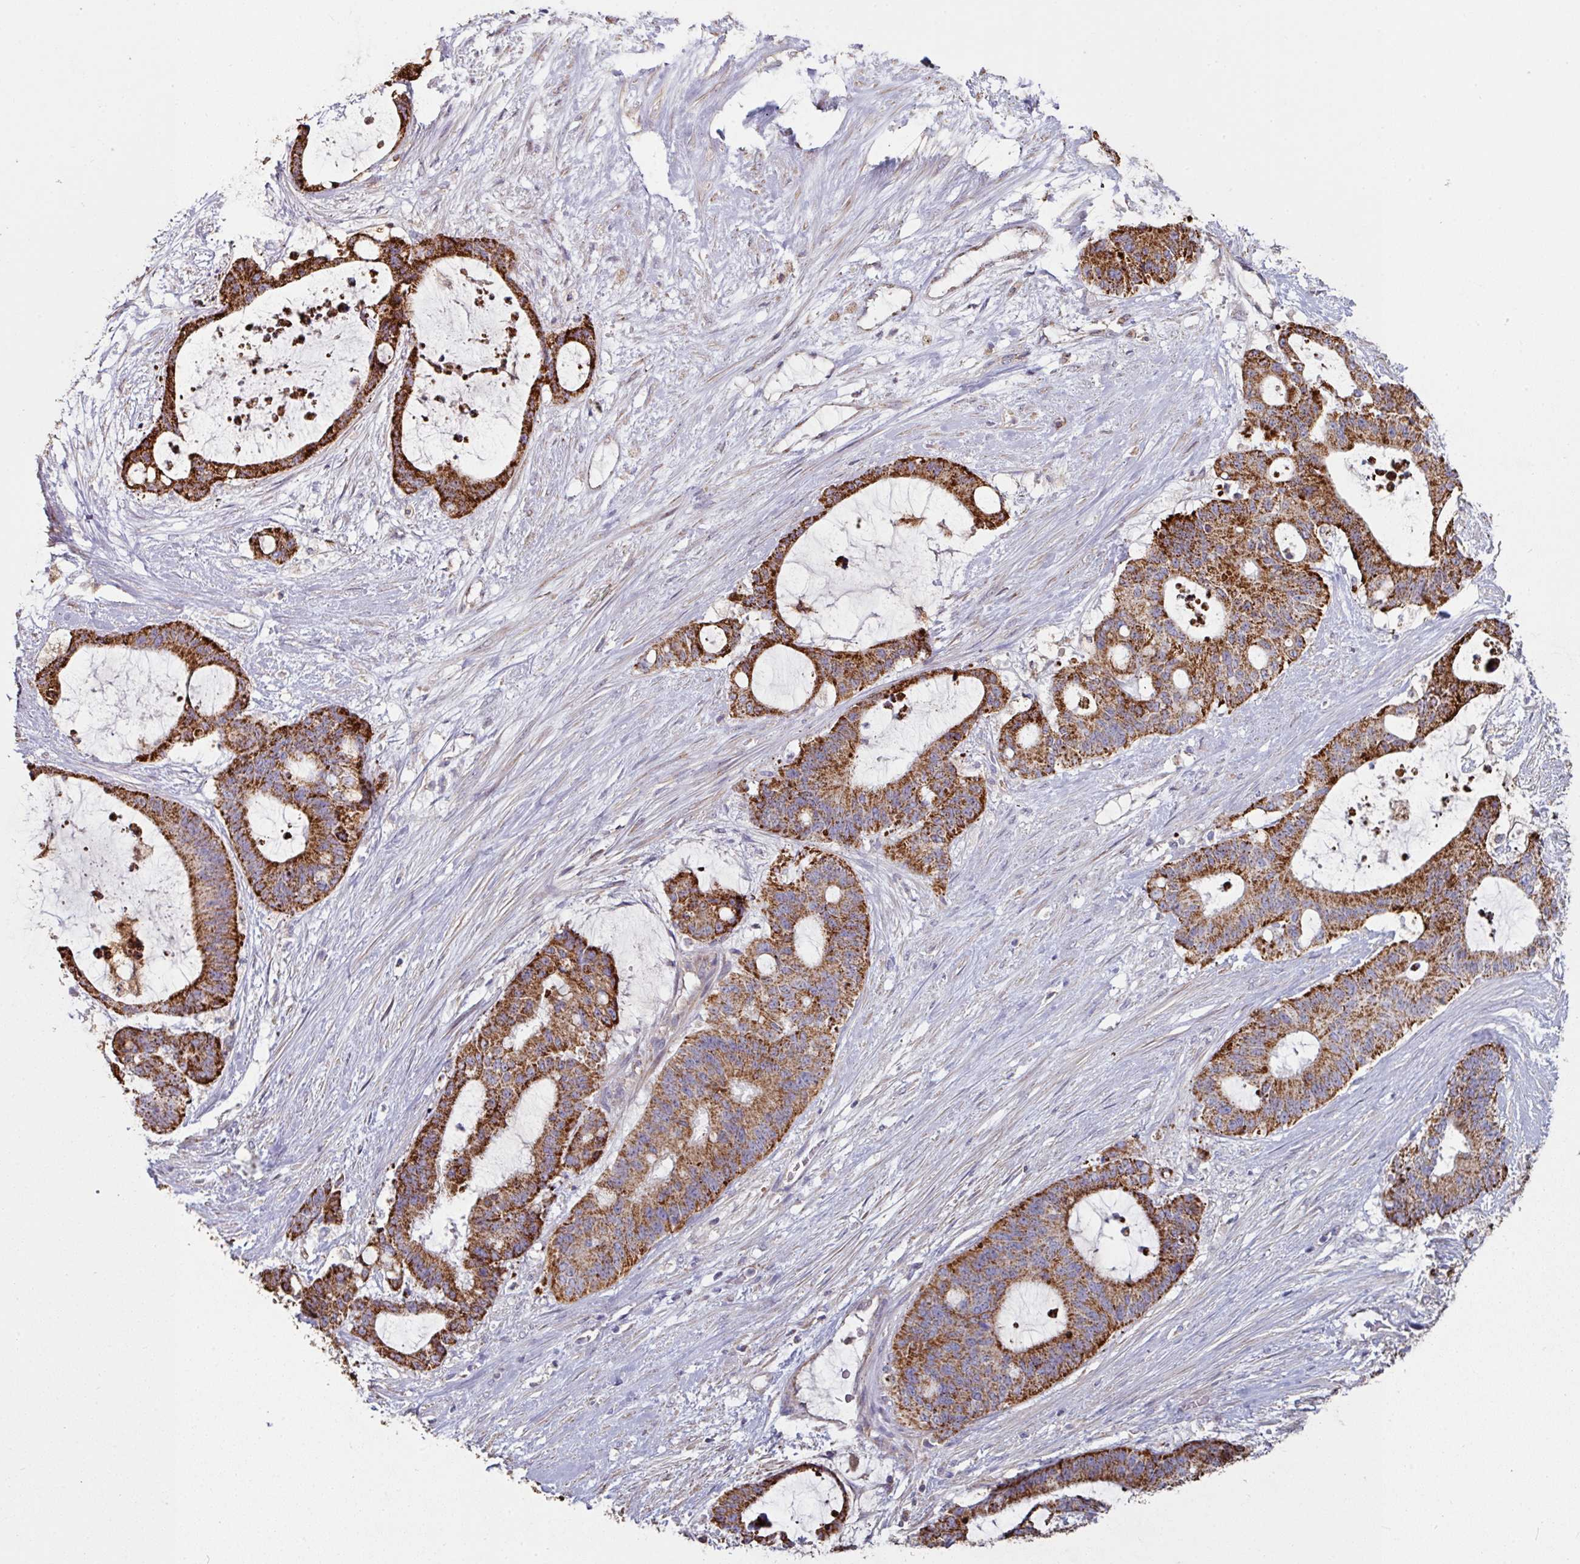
{"staining": {"intensity": "strong", "quantity": ">75%", "location": "cytoplasmic/membranous"}, "tissue": "liver cancer", "cell_type": "Tumor cells", "image_type": "cancer", "snomed": [{"axis": "morphology", "description": "Normal tissue, NOS"}, {"axis": "morphology", "description": "Cholangiocarcinoma"}, {"axis": "topography", "description": "Liver"}, {"axis": "topography", "description": "Peripheral nerve tissue"}], "caption": "This is a histology image of immunohistochemistry (IHC) staining of liver cholangiocarcinoma, which shows strong staining in the cytoplasmic/membranous of tumor cells.", "gene": "OR2D3", "patient": {"sex": "female", "age": 73}}